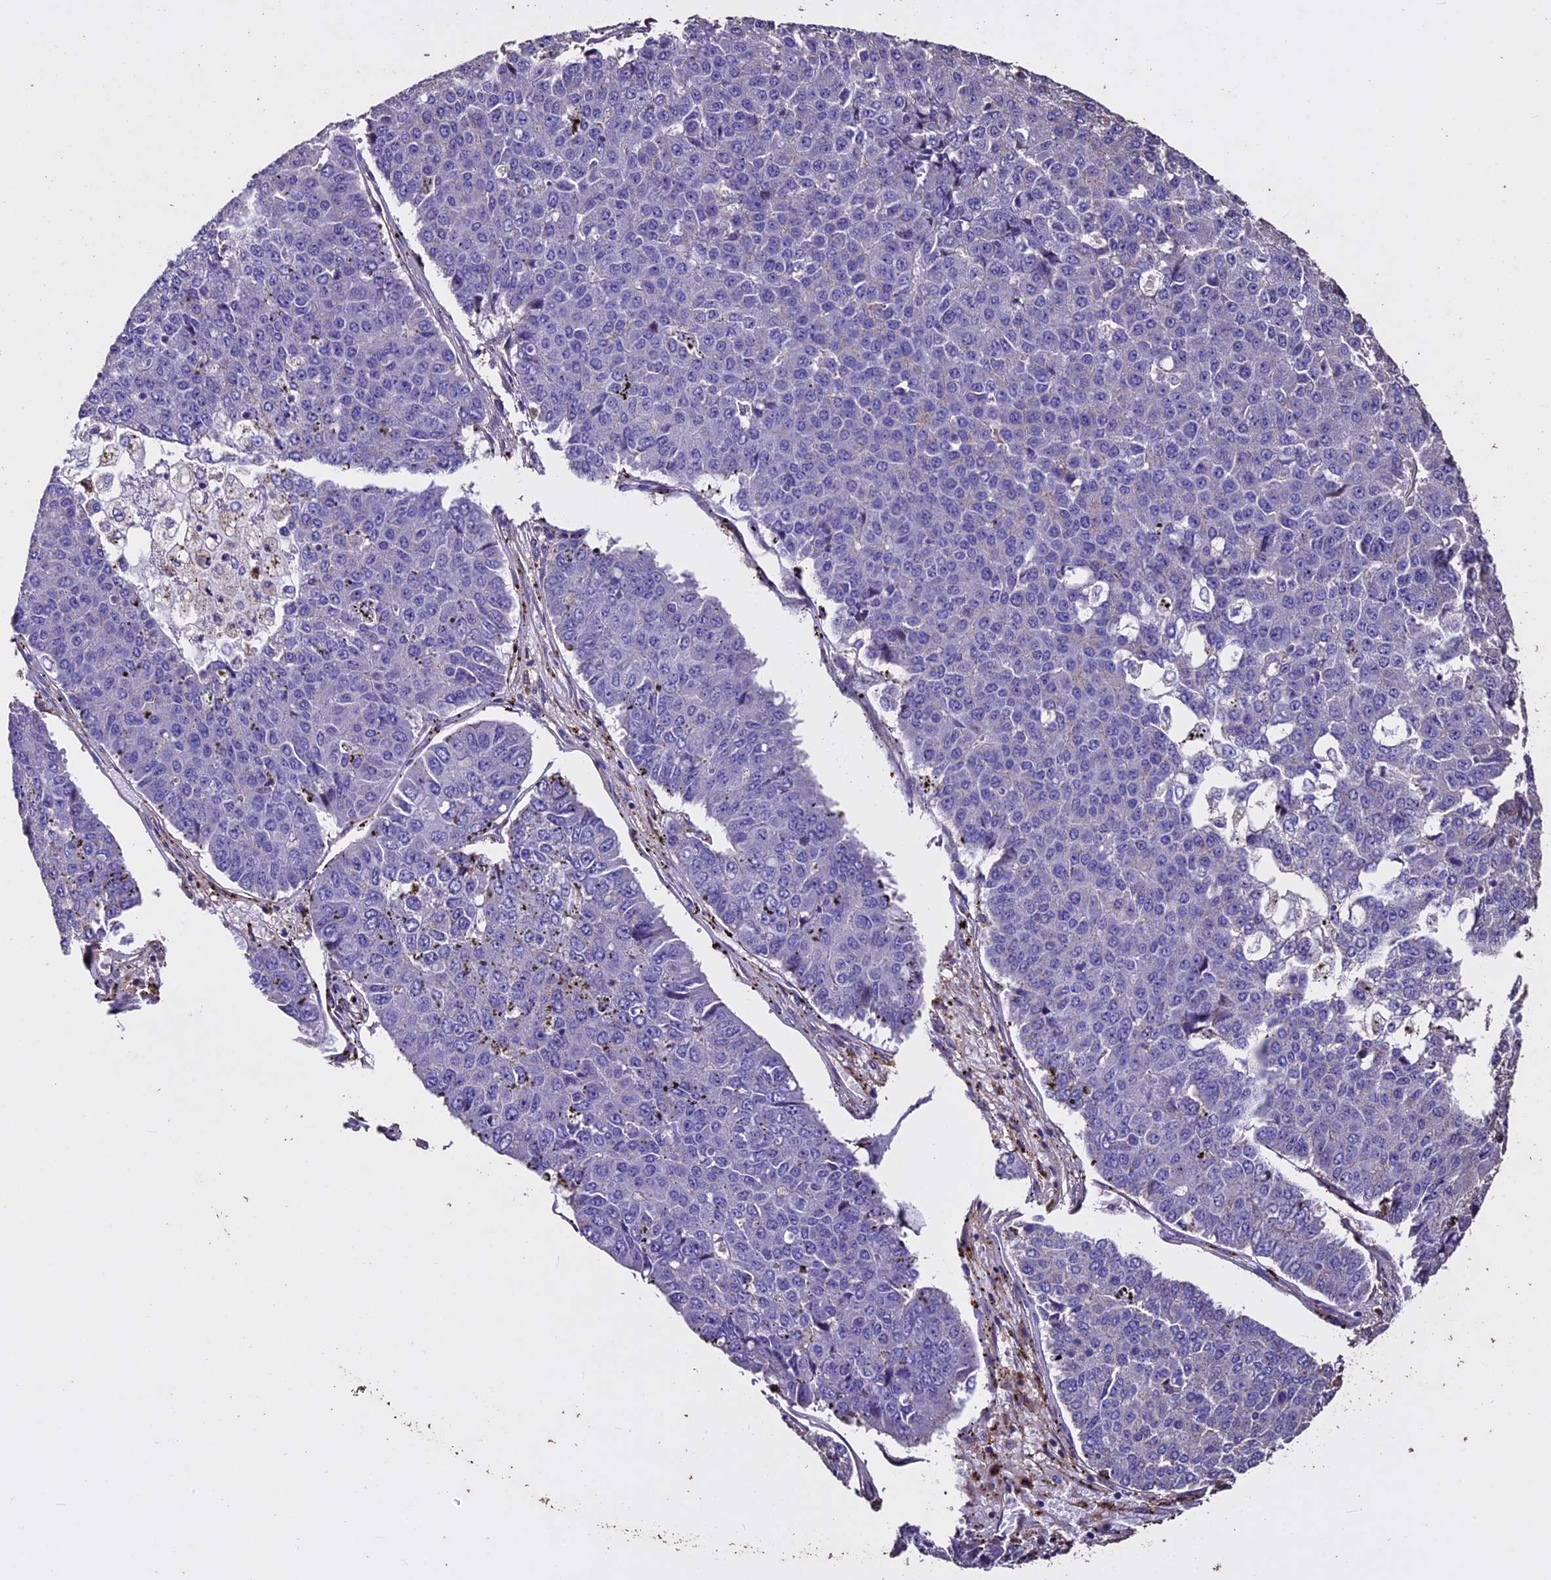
{"staining": {"intensity": "negative", "quantity": "none", "location": "none"}, "tissue": "pancreatic cancer", "cell_type": "Tumor cells", "image_type": "cancer", "snomed": [{"axis": "morphology", "description": "Adenocarcinoma, NOS"}, {"axis": "topography", "description": "Pancreas"}], "caption": "A histopathology image of adenocarcinoma (pancreatic) stained for a protein reveals no brown staining in tumor cells.", "gene": "USB1", "patient": {"sex": "male", "age": 50}}